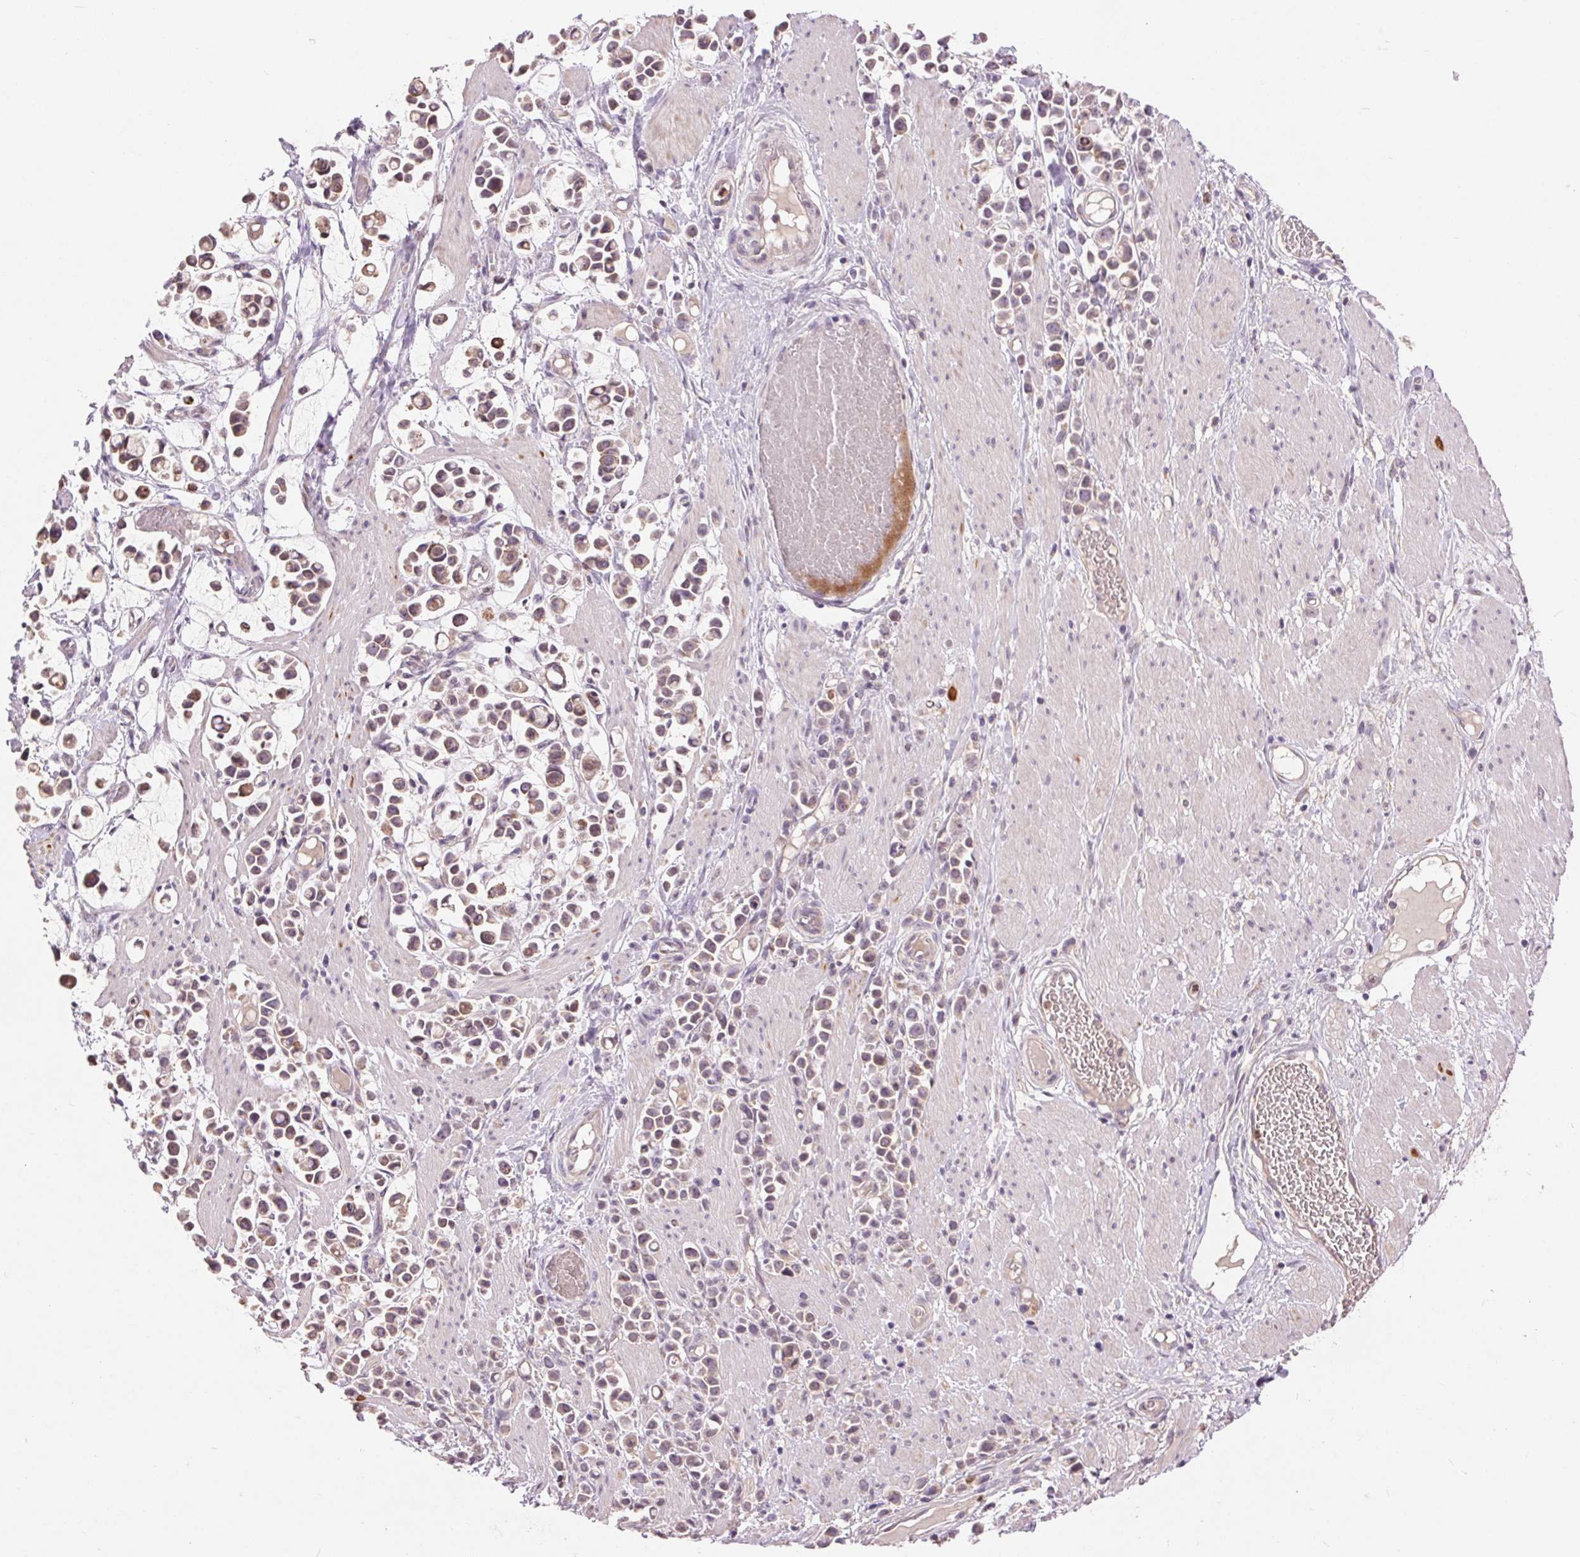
{"staining": {"intensity": "weak", "quantity": "25%-75%", "location": "cytoplasmic/membranous"}, "tissue": "stomach cancer", "cell_type": "Tumor cells", "image_type": "cancer", "snomed": [{"axis": "morphology", "description": "Adenocarcinoma, NOS"}, {"axis": "topography", "description": "Stomach"}], "caption": "Stomach adenocarcinoma stained with a protein marker exhibits weak staining in tumor cells.", "gene": "RANBP3L", "patient": {"sex": "male", "age": 82}}